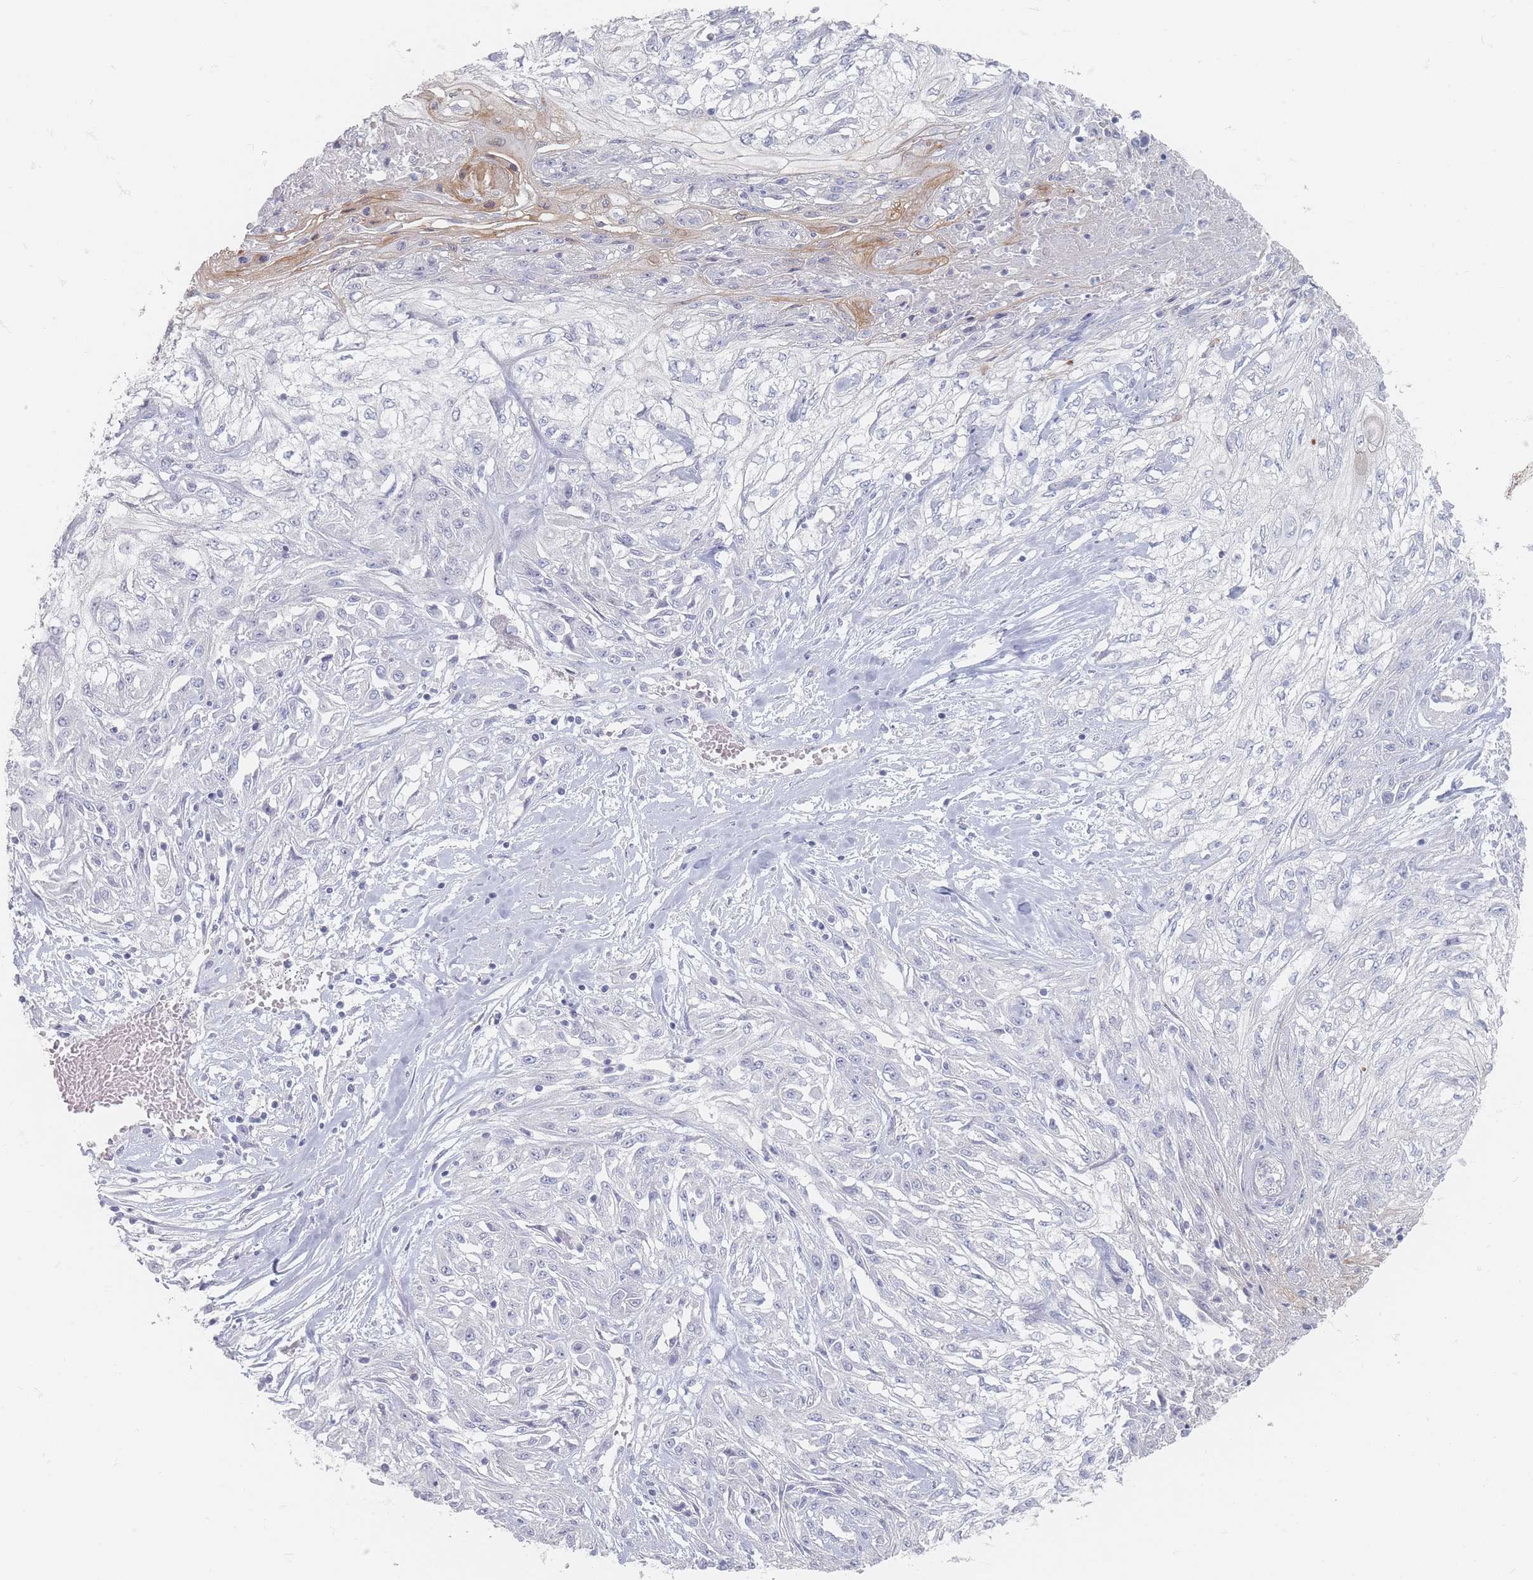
{"staining": {"intensity": "negative", "quantity": "none", "location": "none"}, "tissue": "skin cancer", "cell_type": "Tumor cells", "image_type": "cancer", "snomed": [{"axis": "morphology", "description": "Squamous cell carcinoma, NOS"}, {"axis": "morphology", "description": "Squamous cell carcinoma, metastatic, NOS"}, {"axis": "topography", "description": "Skin"}, {"axis": "topography", "description": "Lymph node"}], "caption": "Human skin cancer (metastatic squamous cell carcinoma) stained for a protein using immunohistochemistry (IHC) reveals no expression in tumor cells.", "gene": "CD37", "patient": {"sex": "male", "age": 75}}